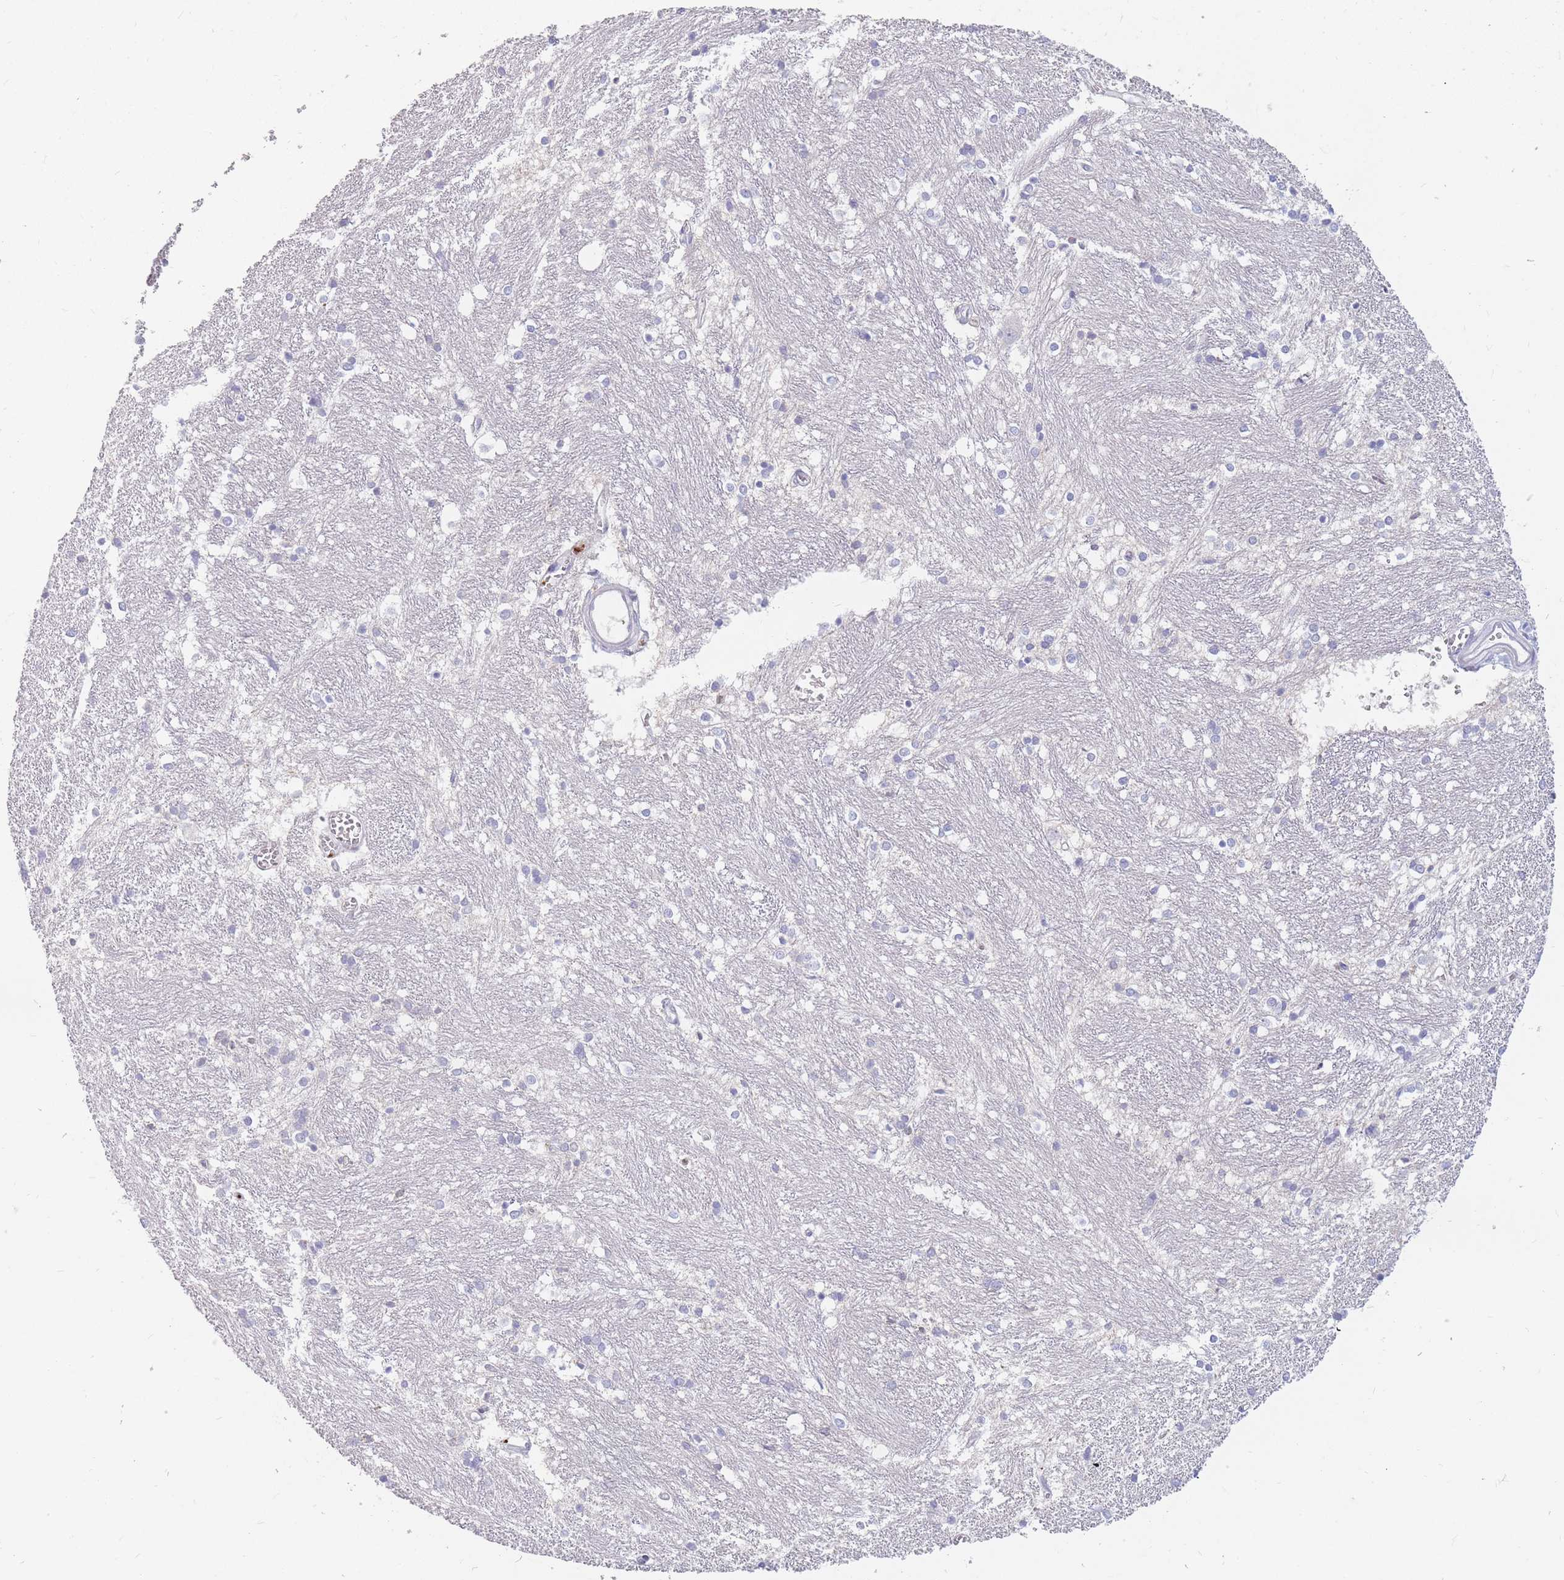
{"staining": {"intensity": "negative", "quantity": "none", "location": "none"}, "tissue": "caudate", "cell_type": "Glial cells", "image_type": "normal", "snomed": [{"axis": "morphology", "description": "Normal tissue, NOS"}, {"axis": "topography", "description": "Lateral ventricle wall"}], "caption": "Normal caudate was stained to show a protein in brown. There is no significant staining in glial cells. Brightfield microscopy of immunohistochemistry stained with DAB (brown) and hematoxylin (blue), captured at high magnification.", "gene": "PTGDR", "patient": {"sex": "male", "age": 37}}